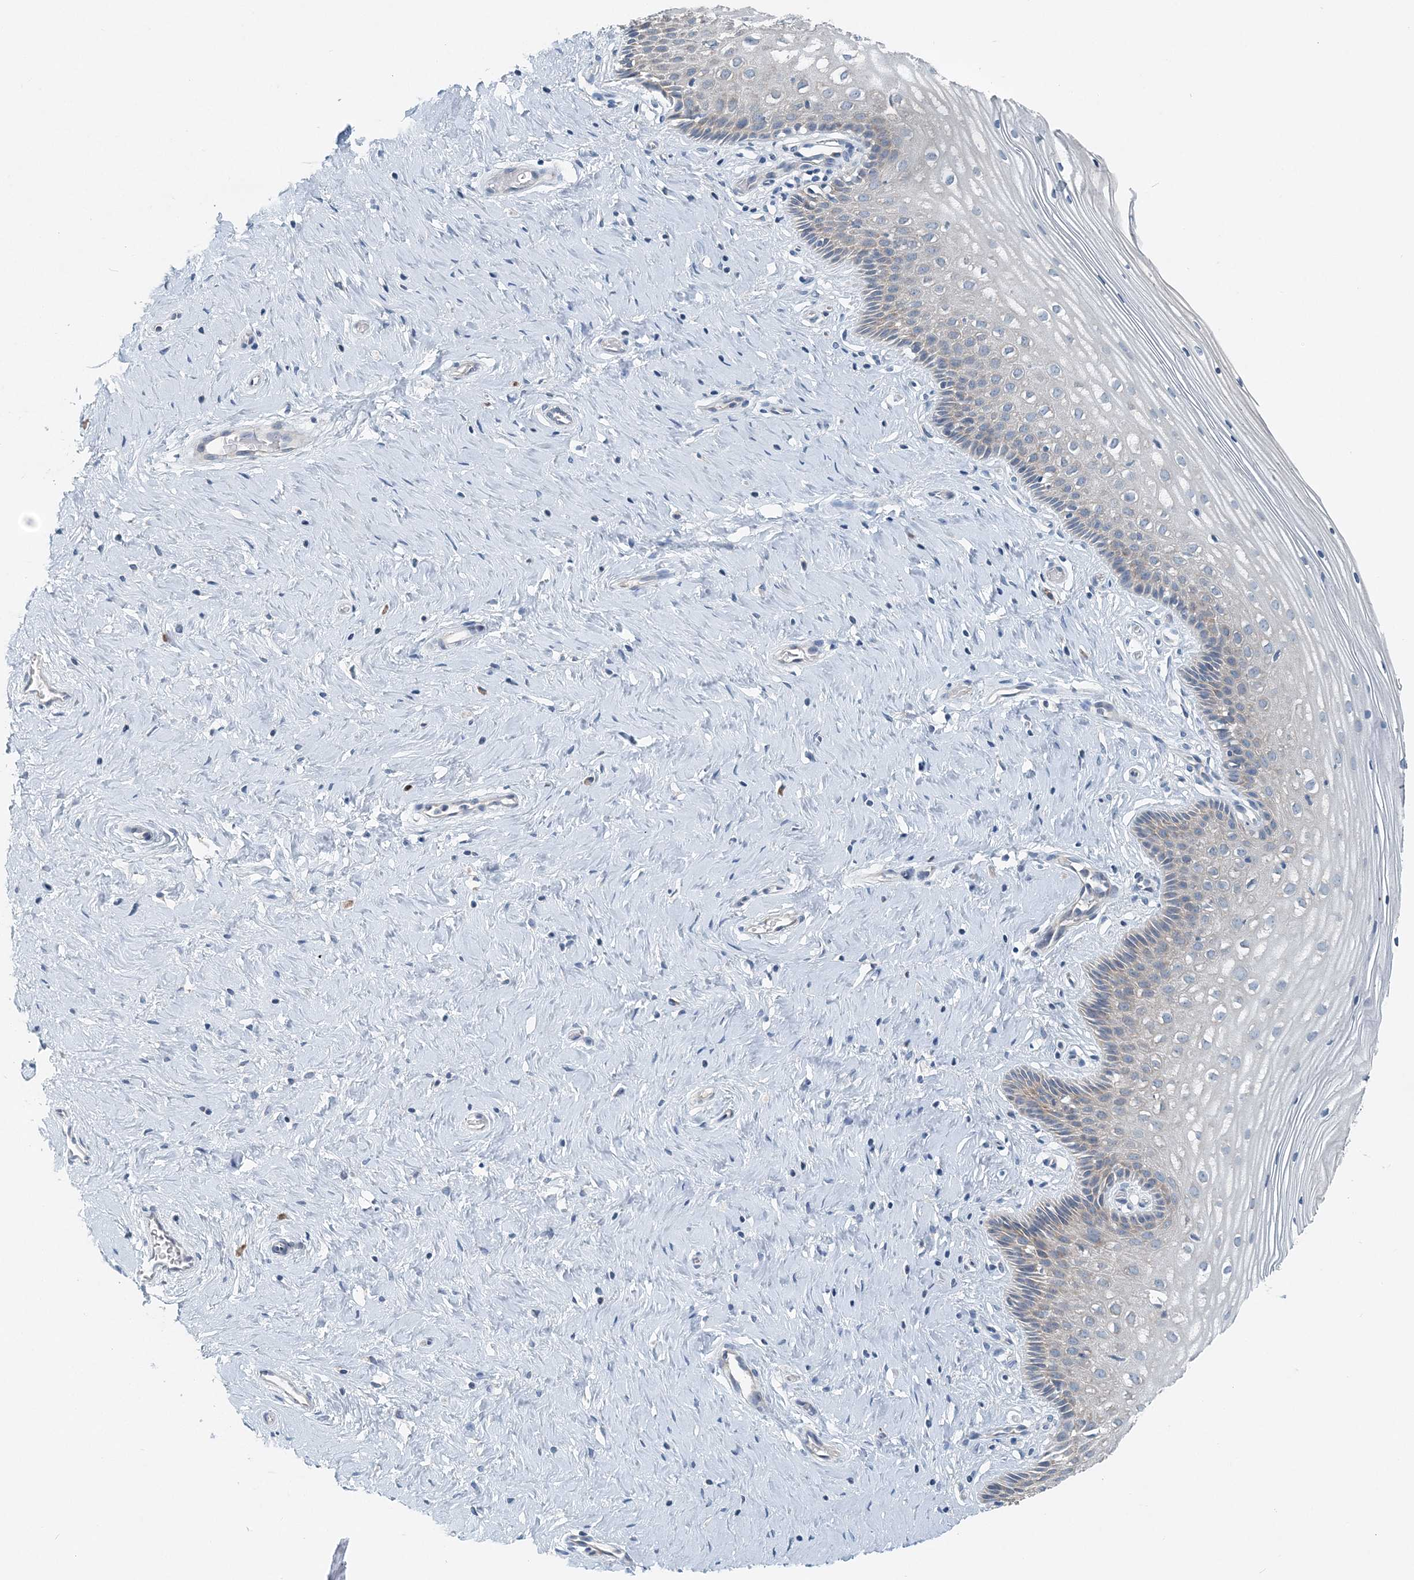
{"staining": {"intensity": "negative", "quantity": "none", "location": "none"}, "tissue": "cervix", "cell_type": "Glandular cells", "image_type": "normal", "snomed": [{"axis": "morphology", "description": "Normal tissue, NOS"}, {"axis": "topography", "description": "Cervix"}], "caption": "A micrograph of cervix stained for a protein demonstrates no brown staining in glandular cells. Brightfield microscopy of immunohistochemistry (IHC) stained with DAB (3,3'-diaminobenzidine) (brown) and hematoxylin (blue), captured at high magnification.", "gene": "EEF1A2", "patient": {"sex": "female", "age": 33}}